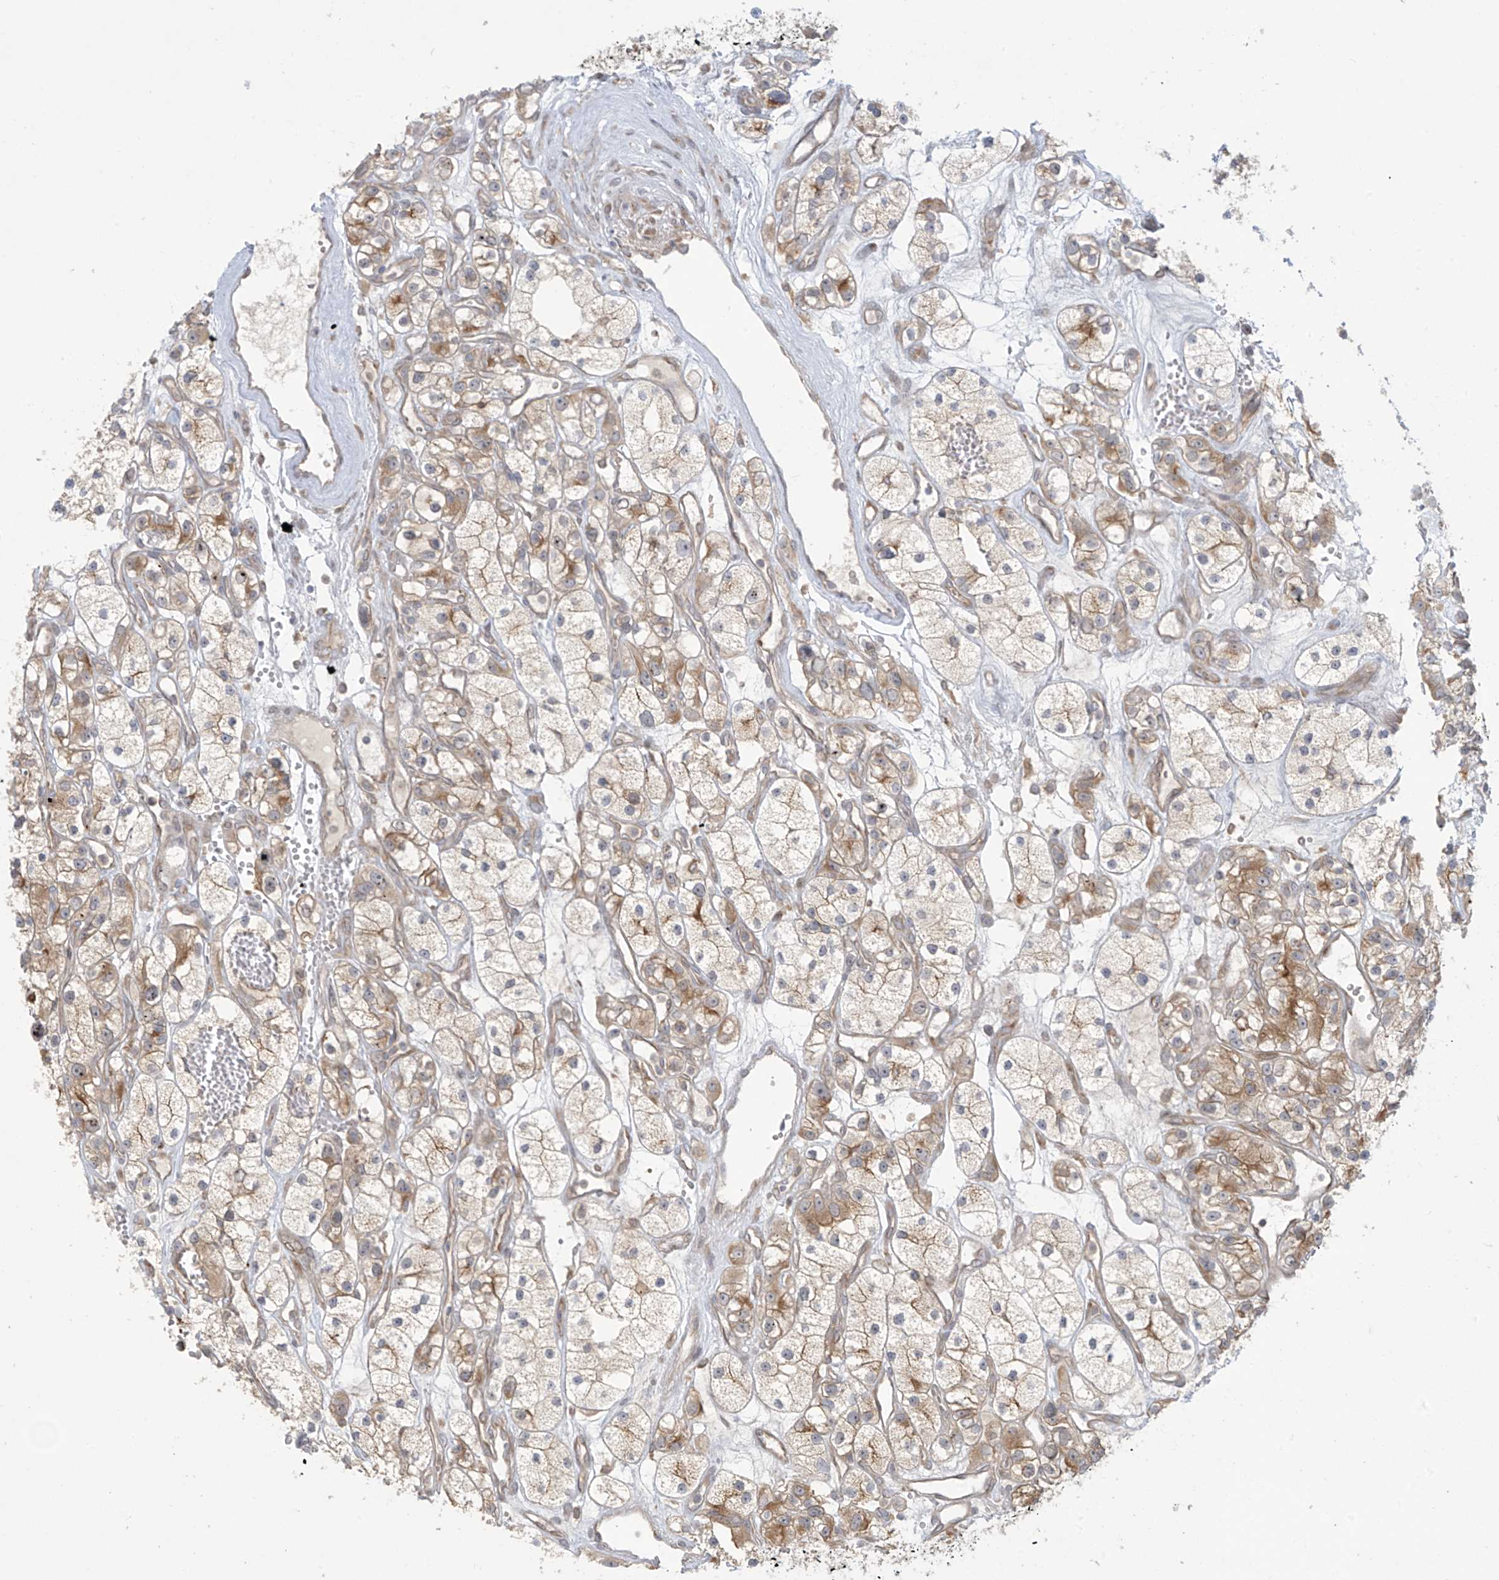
{"staining": {"intensity": "moderate", "quantity": "25%-75%", "location": "cytoplasmic/membranous"}, "tissue": "renal cancer", "cell_type": "Tumor cells", "image_type": "cancer", "snomed": [{"axis": "morphology", "description": "Adenocarcinoma, NOS"}, {"axis": "topography", "description": "Kidney"}], "caption": "Renal cancer tissue displays moderate cytoplasmic/membranous staining in approximately 25%-75% of tumor cells, visualized by immunohistochemistry. (brown staining indicates protein expression, while blue staining denotes nuclei).", "gene": "PPAT", "patient": {"sex": "female", "age": 57}}